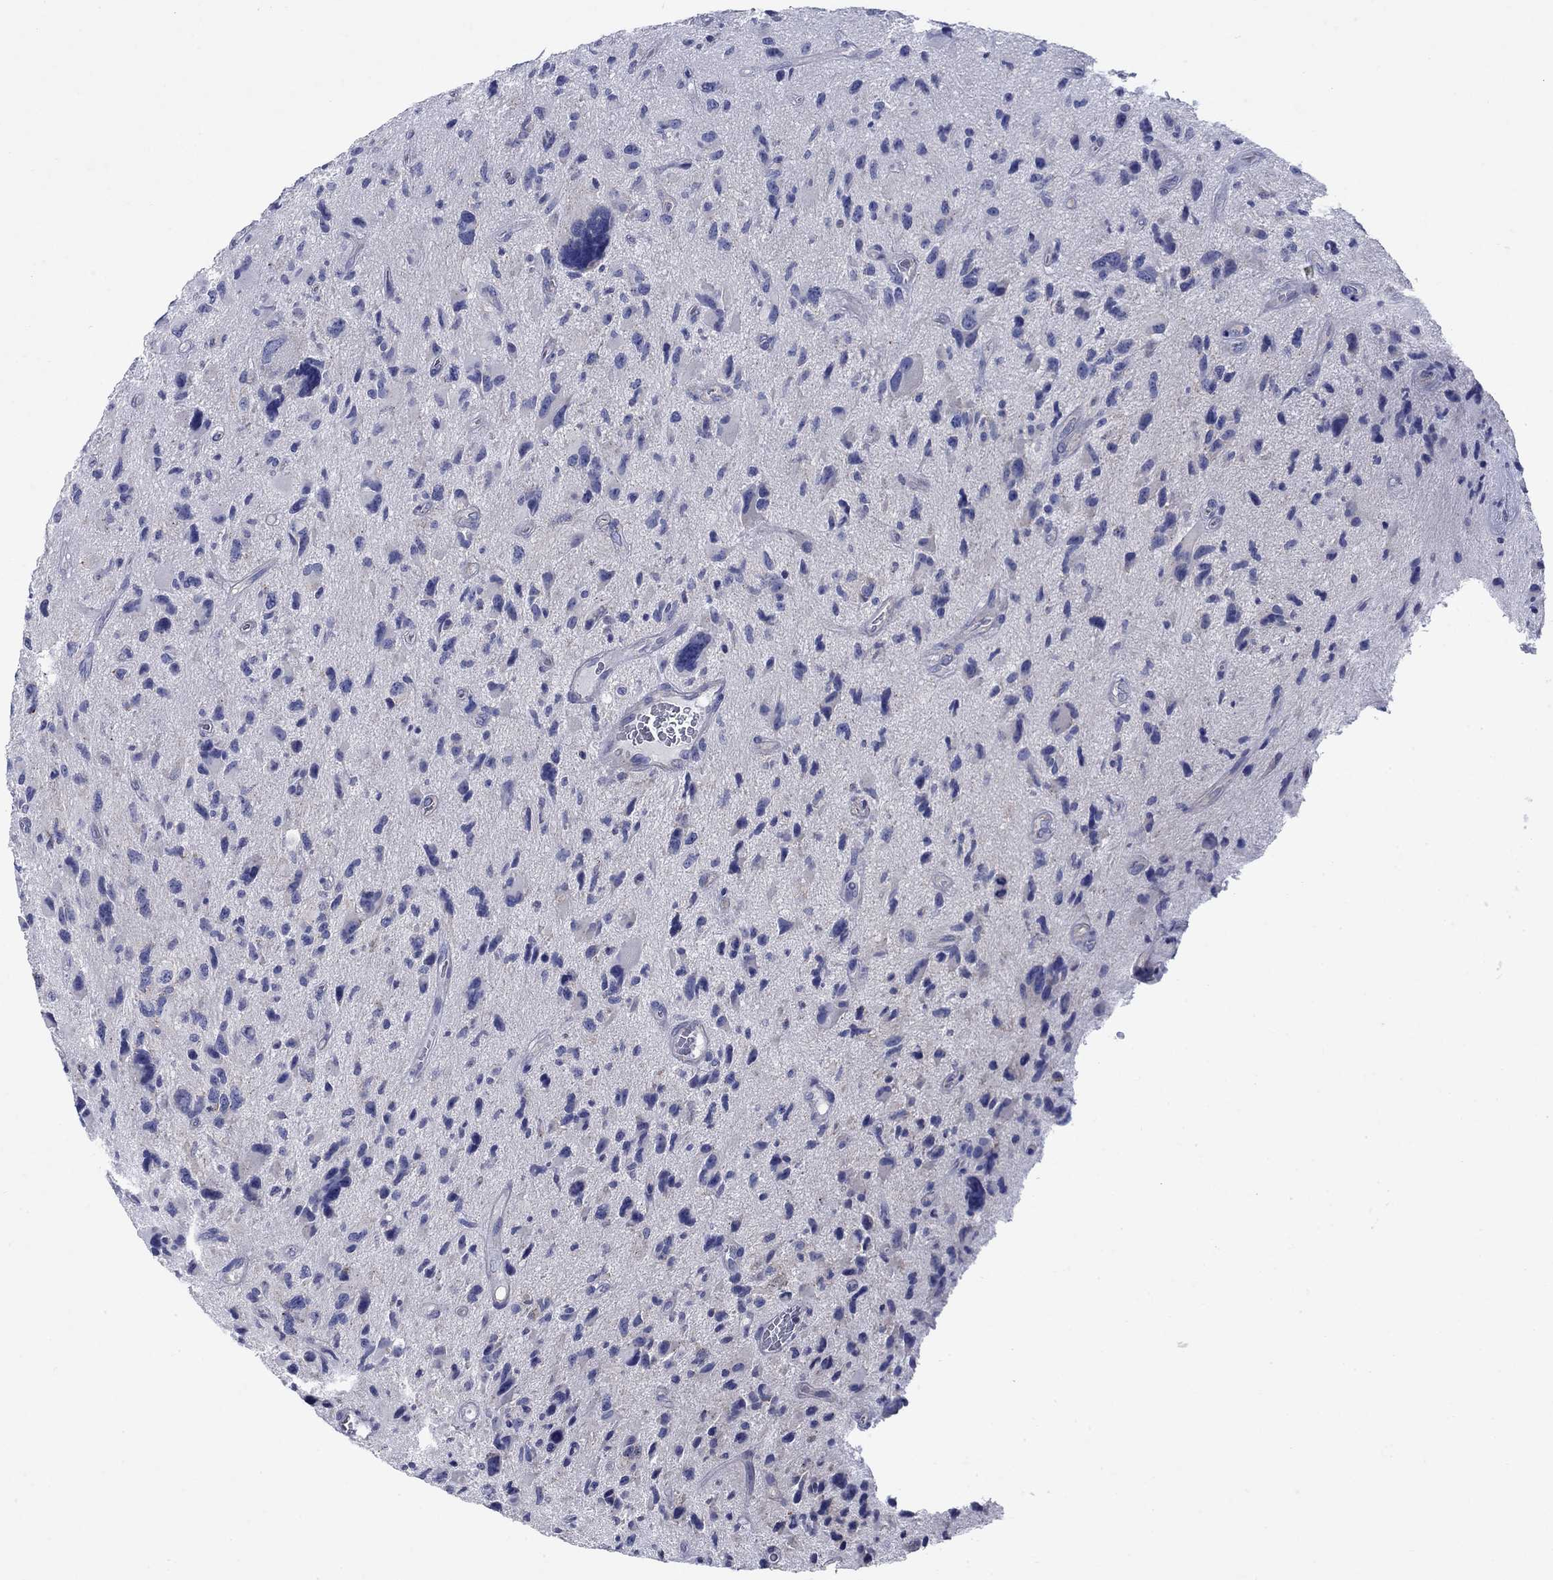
{"staining": {"intensity": "negative", "quantity": "none", "location": "none"}, "tissue": "glioma", "cell_type": "Tumor cells", "image_type": "cancer", "snomed": [{"axis": "morphology", "description": "Glioma, malignant, NOS"}, {"axis": "morphology", "description": "Glioma, malignant, High grade"}, {"axis": "topography", "description": "Brain"}], "caption": "The photomicrograph exhibits no significant positivity in tumor cells of glioma.", "gene": "SULT2B1", "patient": {"sex": "female", "age": 71}}